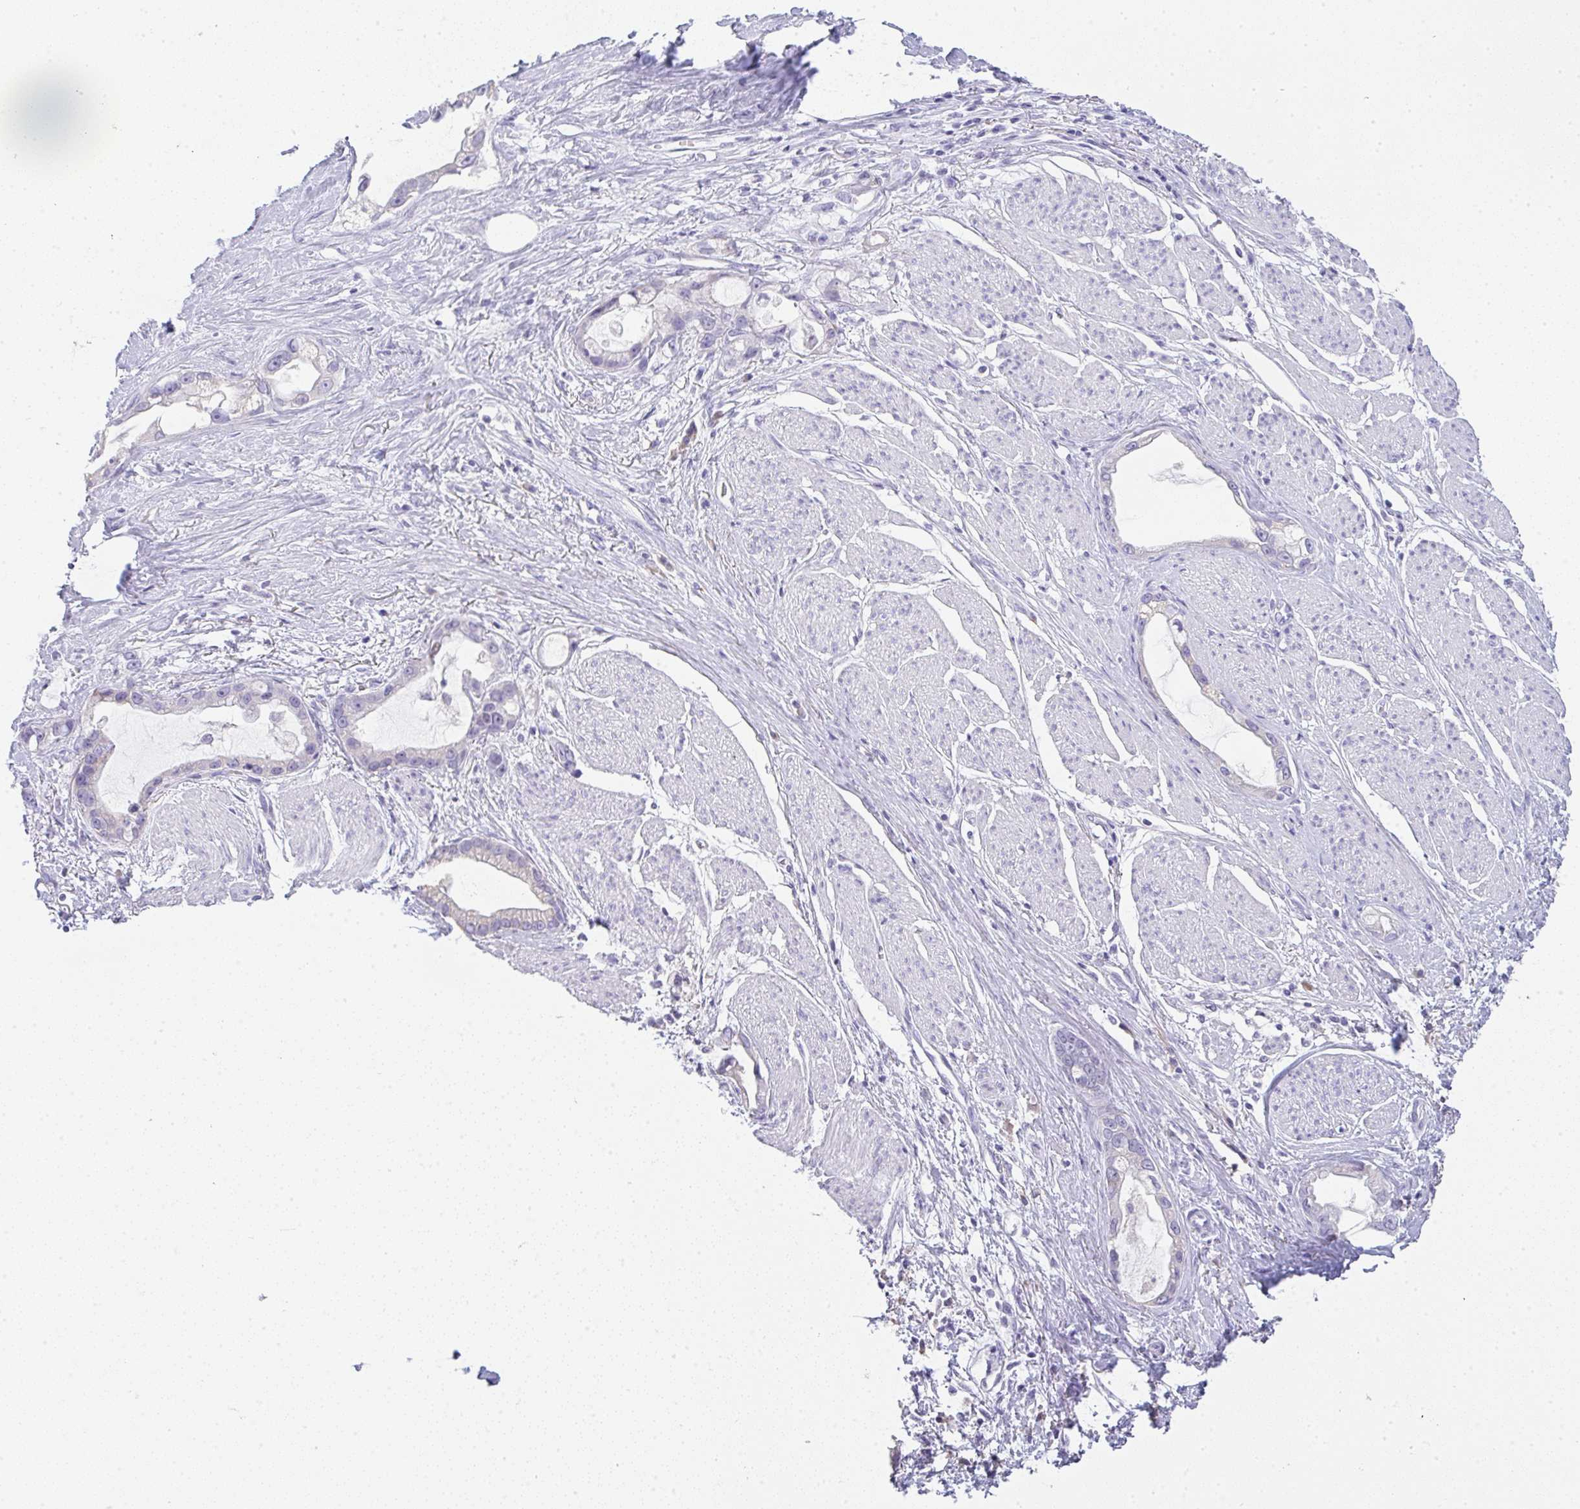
{"staining": {"intensity": "negative", "quantity": "none", "location": "none"}, "tissue": "stomach cancer", "cell_type": "Tumor cells", "image_type": "cancer", "snomed": [{"axis": "morphology", "description": "Adenocarcinoma, NOS"}, {"axis": "topography", "description": "Stomach"}], "caption": "IHC of human stomach cancer (adenocarcinoma) reveals no staining in tumor cells.", "gene": "LPAR4", "patient": {"sex": "male", "age": 55}}